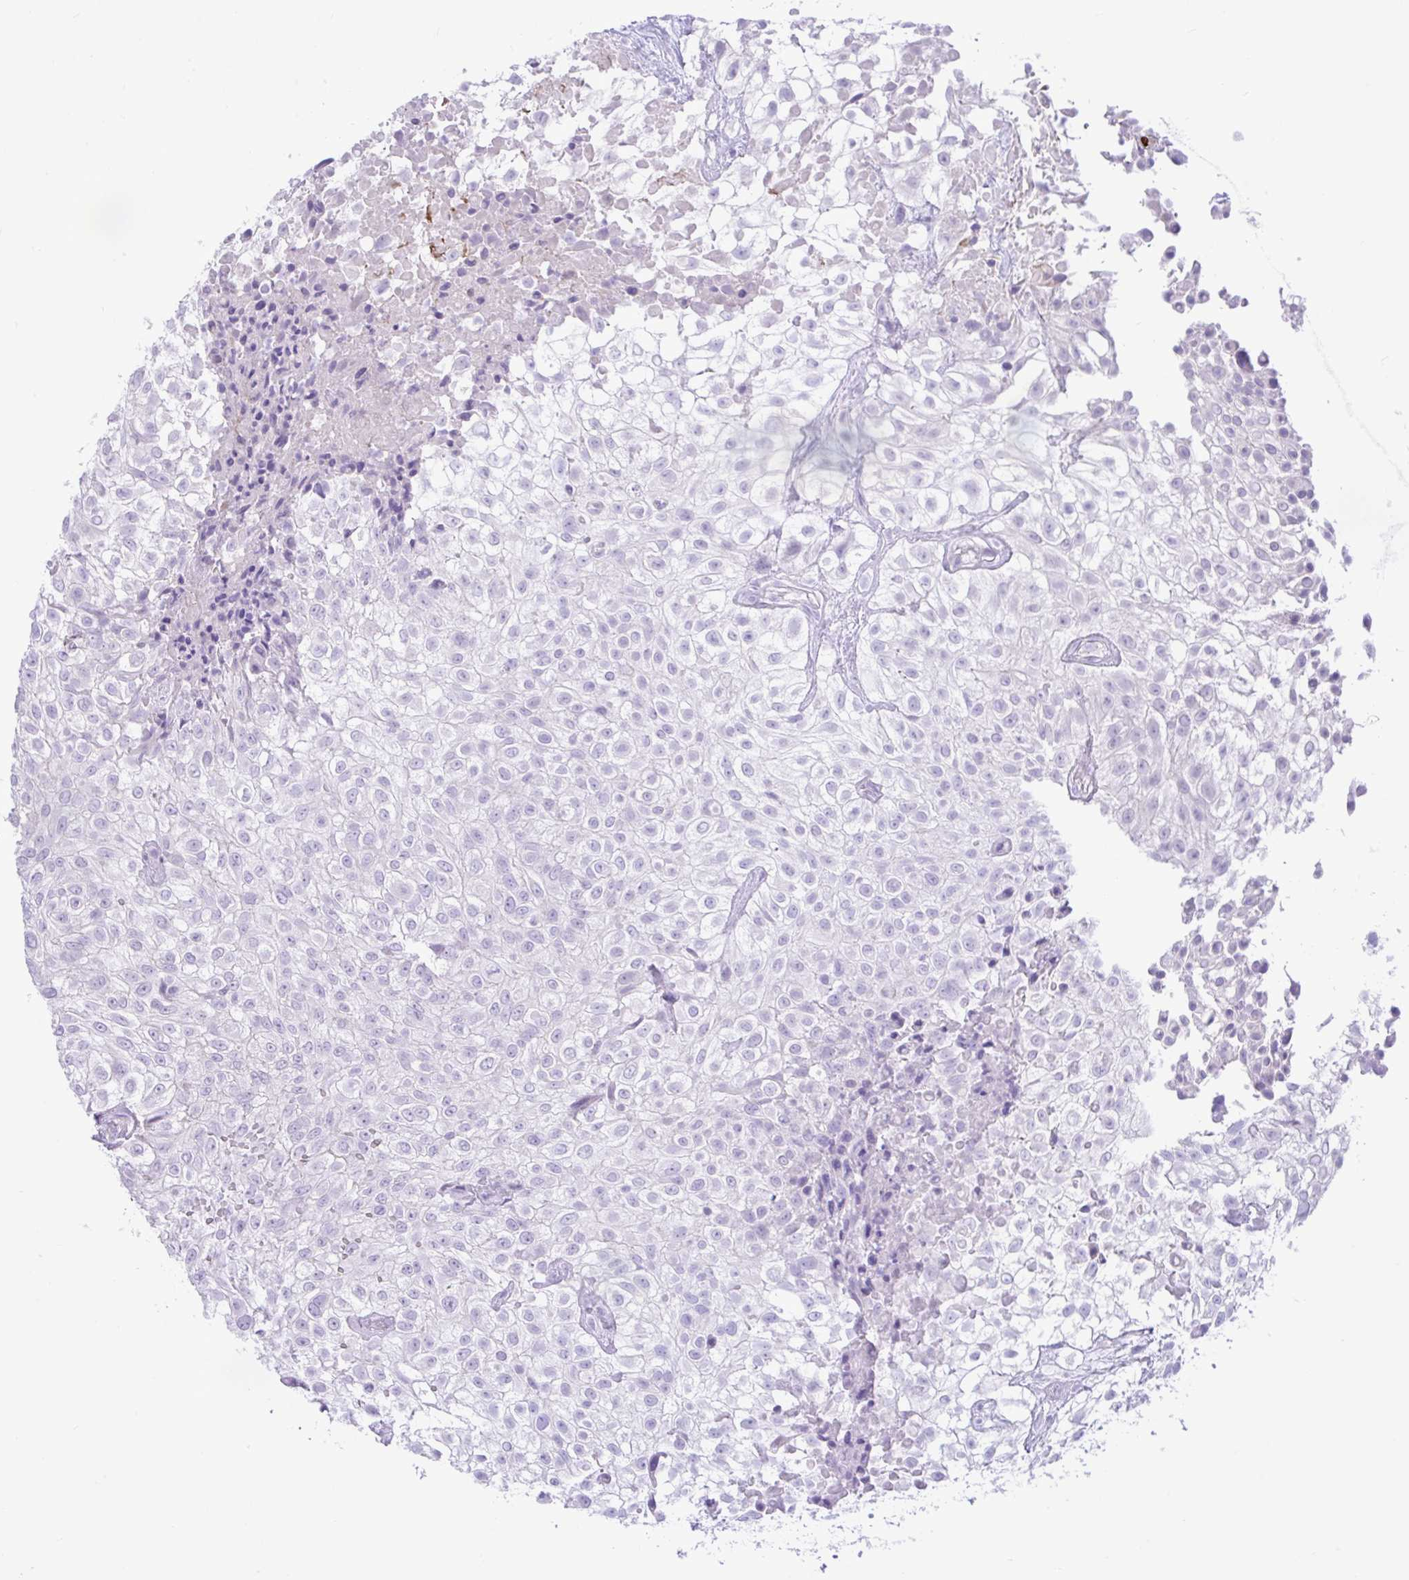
{"staining": {"intensity": "negative", "quantity": "none", "location": "none"}, "tissue": "urothelial cancer", "cell_type": "Tumor cells", "image_type": "cancer", "snomed": [{"axis": "morphology", "description": "Urothelial carcinoma, High grade"}, {"axis": "topography", "description": "Urinary bladder"}], "caption": "This is a image of immunohistochemistry staining of urothelial cancer, which shows no expression in tumor cells.", "gene": "ZNF101", "patient": {"sex": "male", "age": 56}}